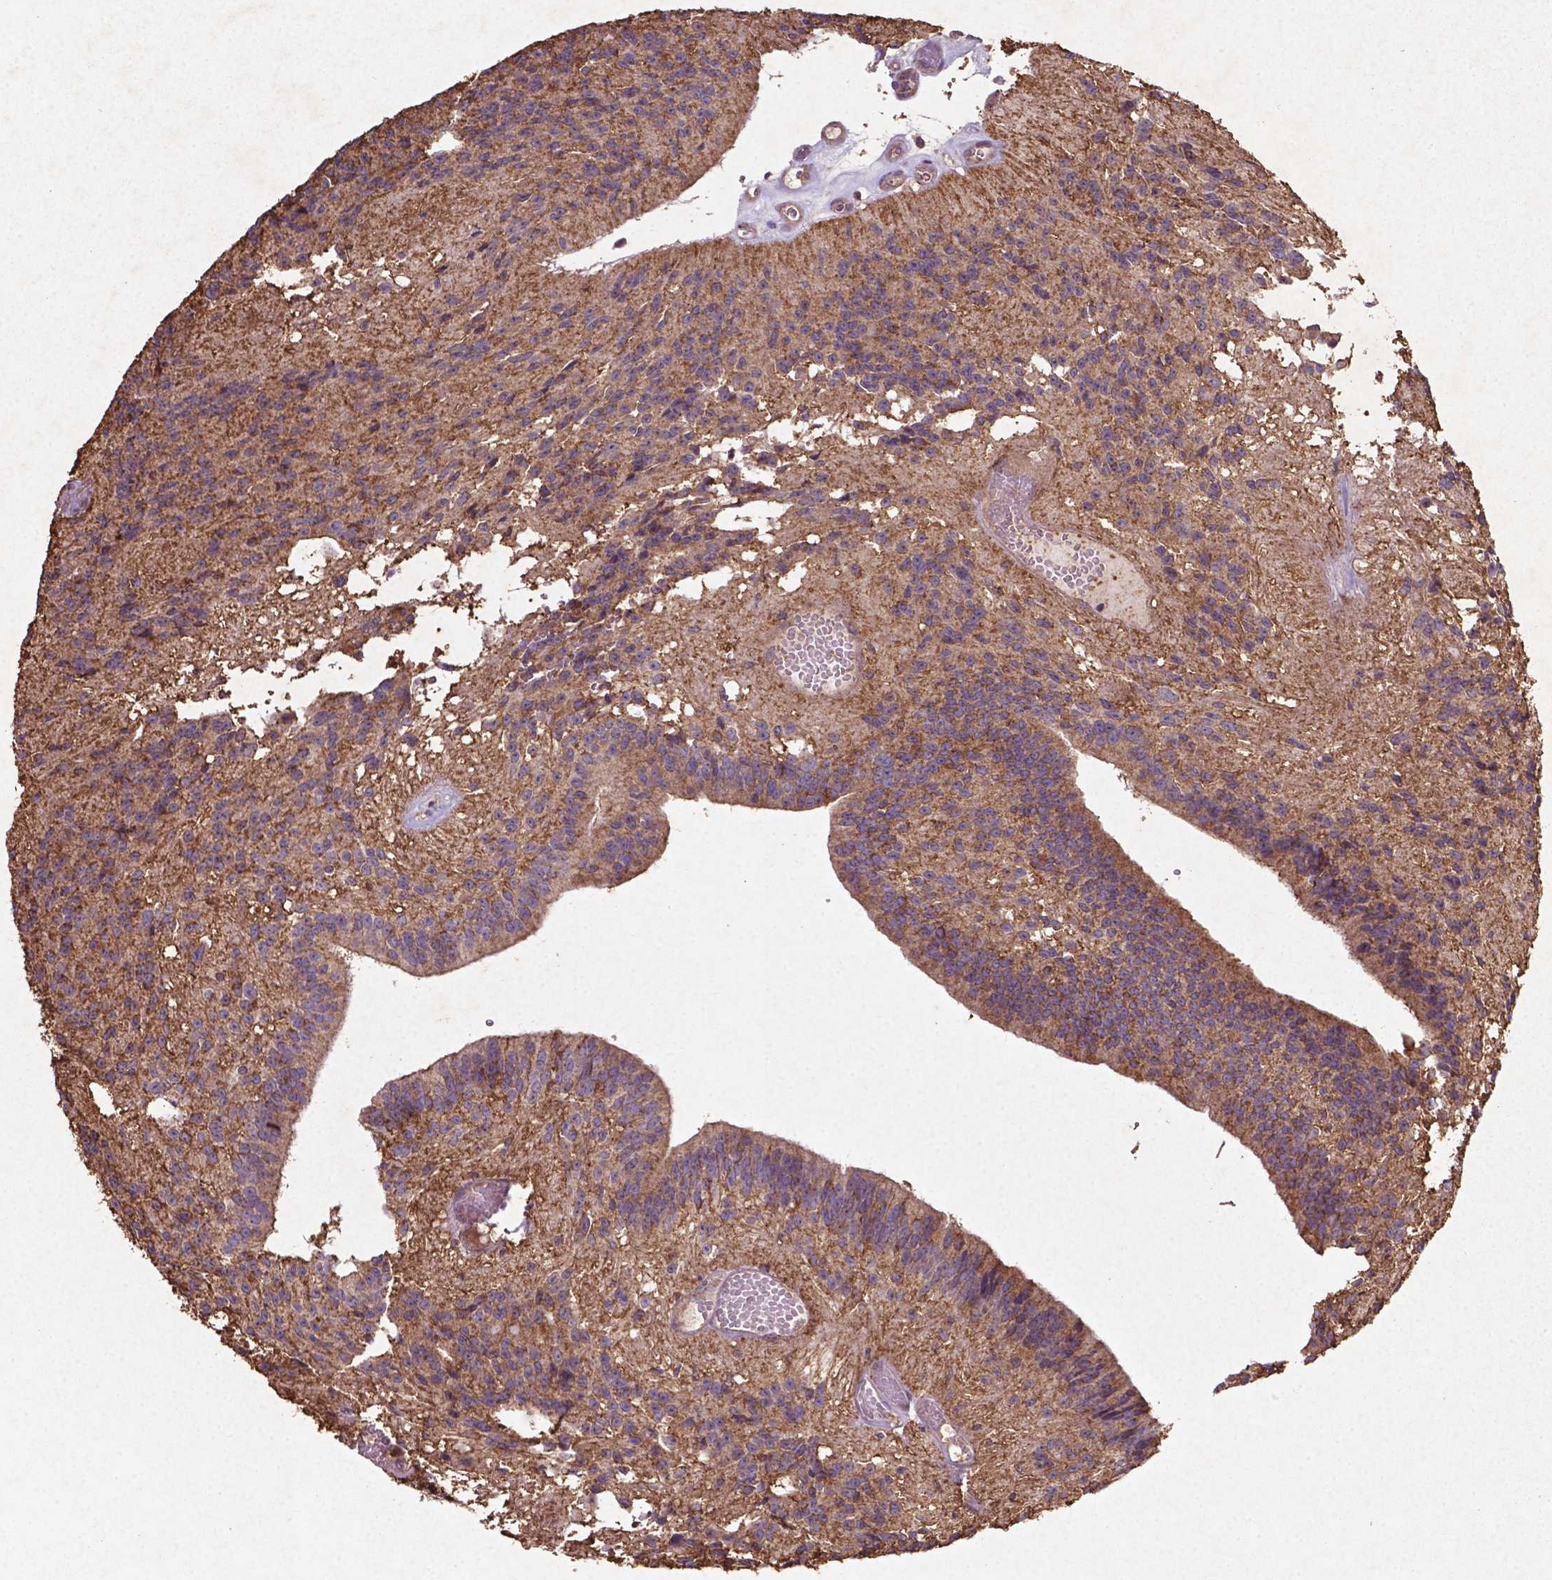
{"staining": {"intensity": "moderate", "quantity": ">75%", "location": "cytoplasmic/membranous"}, "tissue": "glioma", "cell_type": "Tumor cells", "image_type": "cancer", "snomed": [{"axis": "morphology", "description": "Glioma, malignant, Low grade"}, {"axis": "topography", "description": "Brain"}], "caption": "IHC of human glioma reveals medium levels of moderate cytoplasmic/membranous expression in about >75% of tumor cells.", "gene": "MTOR", "patient": {"sex": "male", "age": 31}}